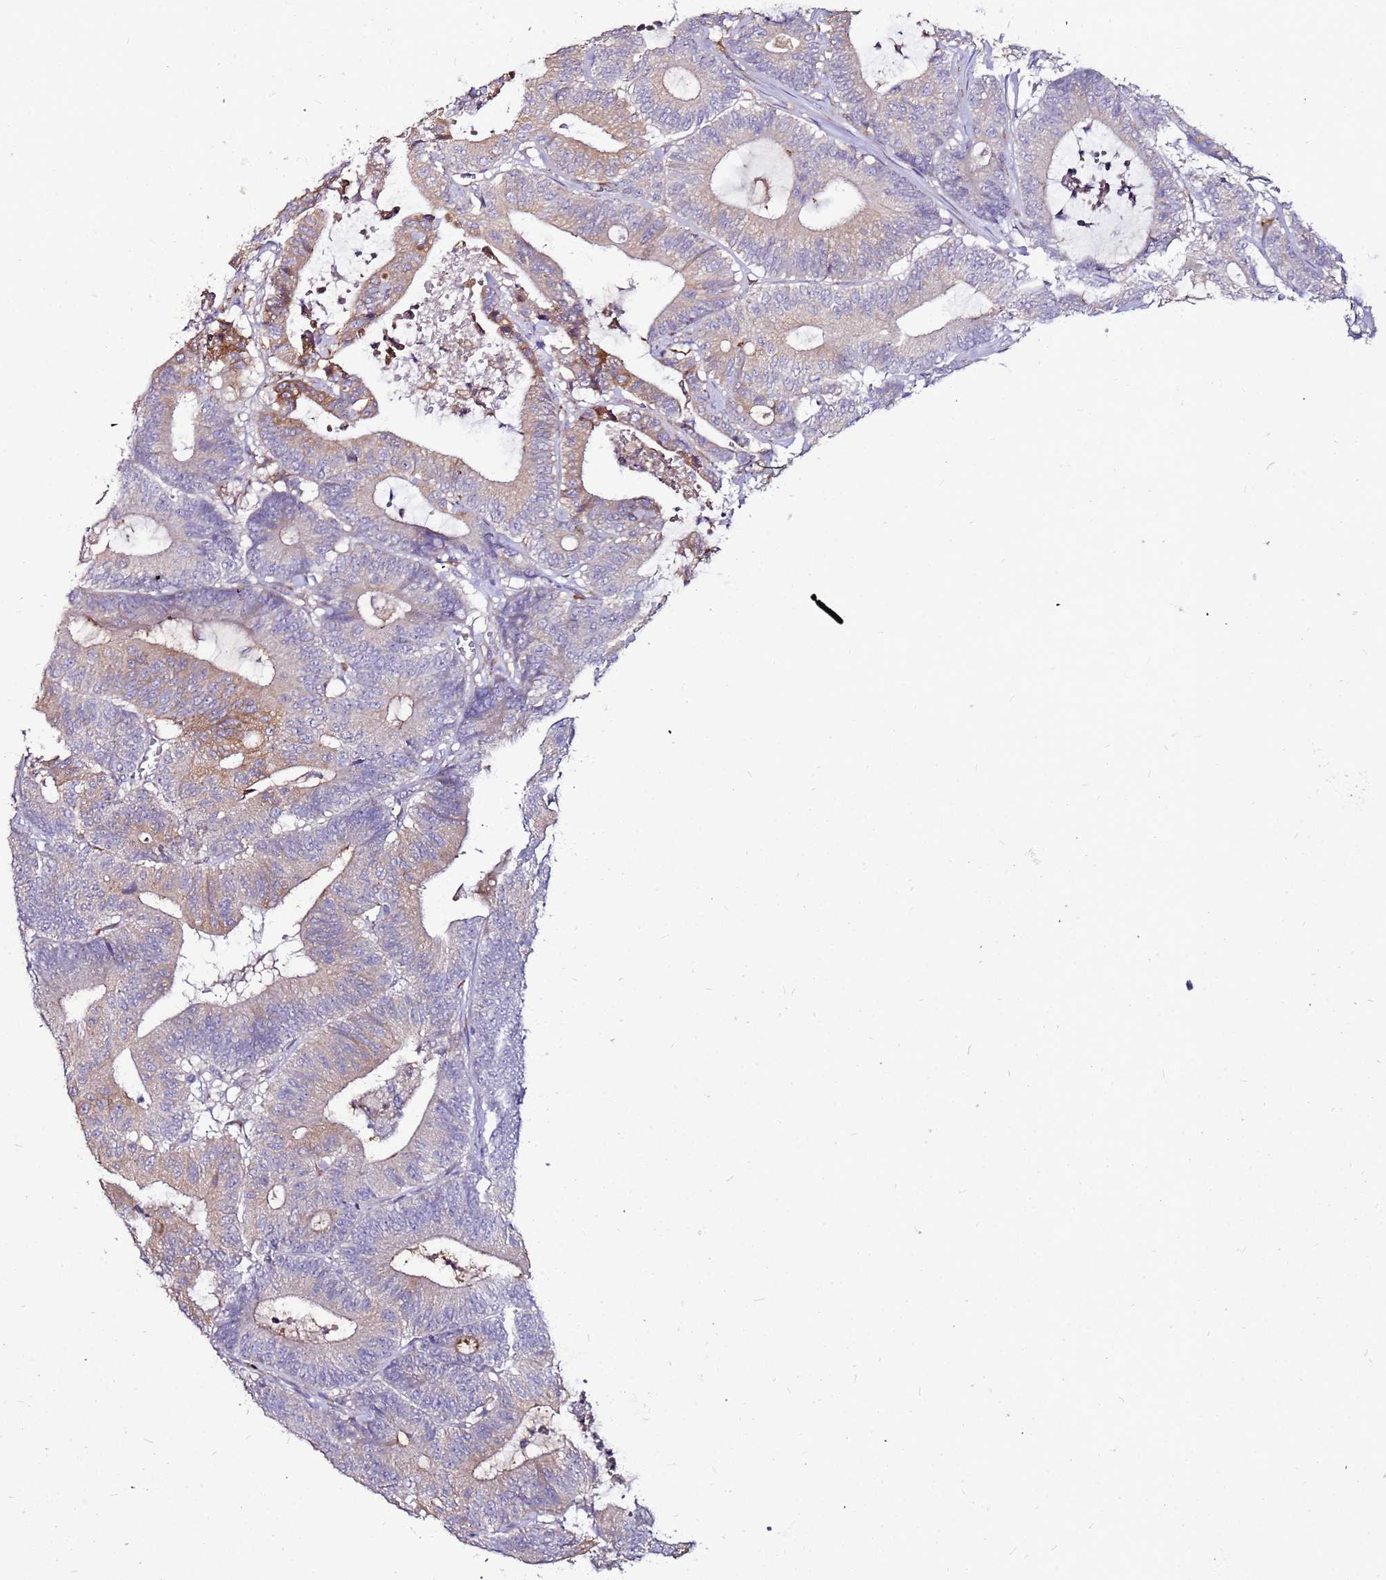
{"staining": {"intensity": "moderate", "quantity": ">75%", "location": "cytoplasmic/membranous"}, "tissue": "colorectal cancer", "cell_type": "Tumor cells", "image_type": "cancer", "snomed": [{"axis": "morphology", "description": "Adenocarcinoma, NOS"}, {"axis": "topography", "description": "Colon"}], "caption": "Immunohistochemical staining of adenocarcinoma (colorectal) demonstrates medium levels of moderate cytoplasmic/membranous protein staining in approximately >75% of tumor cells.", "gene": "SLC44A3", "patient": {"sex": "female", "age": 84}}